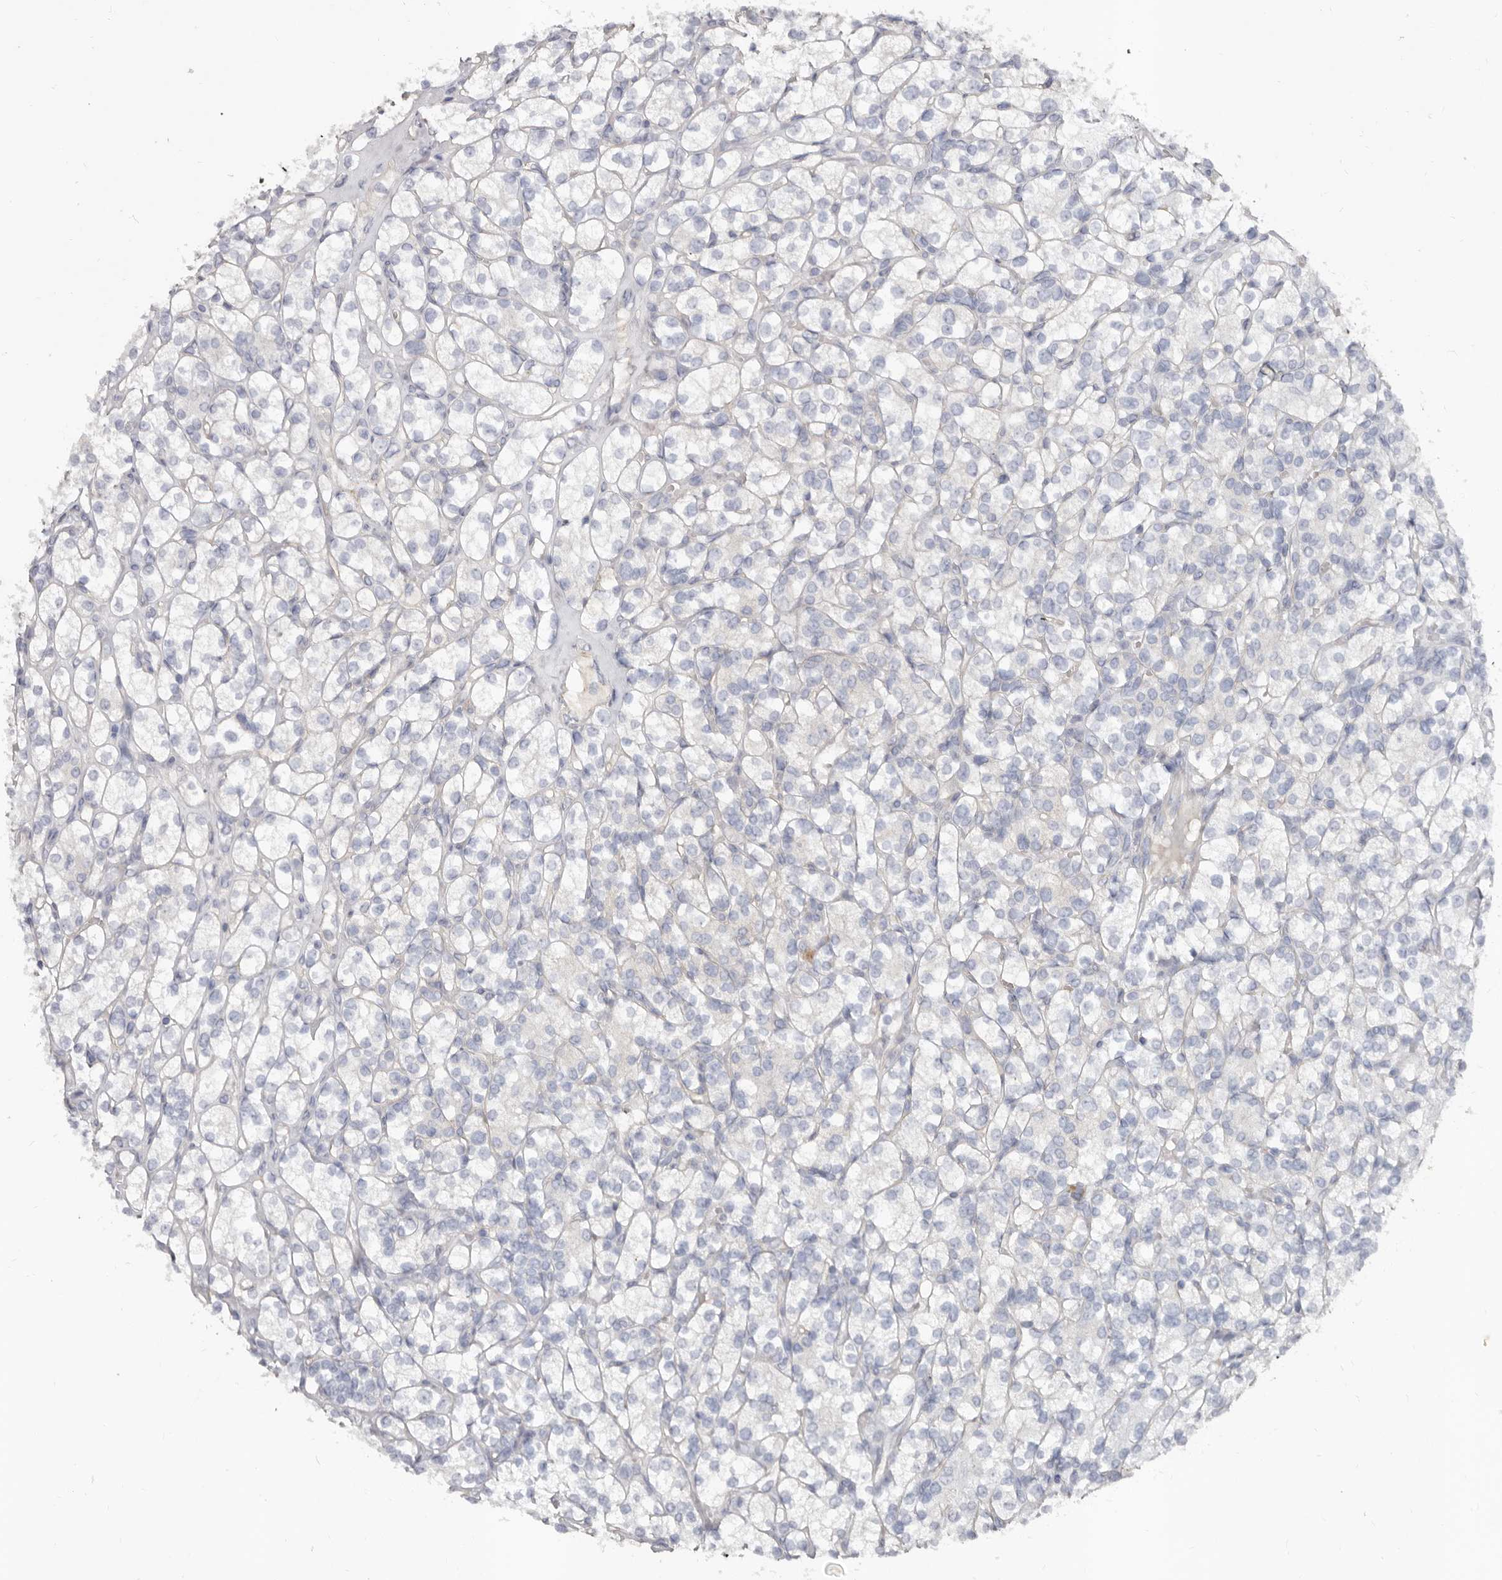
{"staining": {"intensity": "negative", "quantity": "none", "location": "none"}, "tissue": "renal cancer", "cell_type": "Tumor cells", "image_type": "cancer", "snomed": [{"axis": "morphology", "description": "Adenocarcinoma, NOS"}, {"axis": "topography", "description": "Kidney"}], "caption": "High magnification brightfield microscopy of adenocarcinoma (renal) stained with DAB (3,3'-diaminobenzidine) (brown) and counterstained with hematoxylin (blue): tumor cells show no significant staining.", "gene": "SPTA1", "patient": {"sex": "male", "age": 77}}